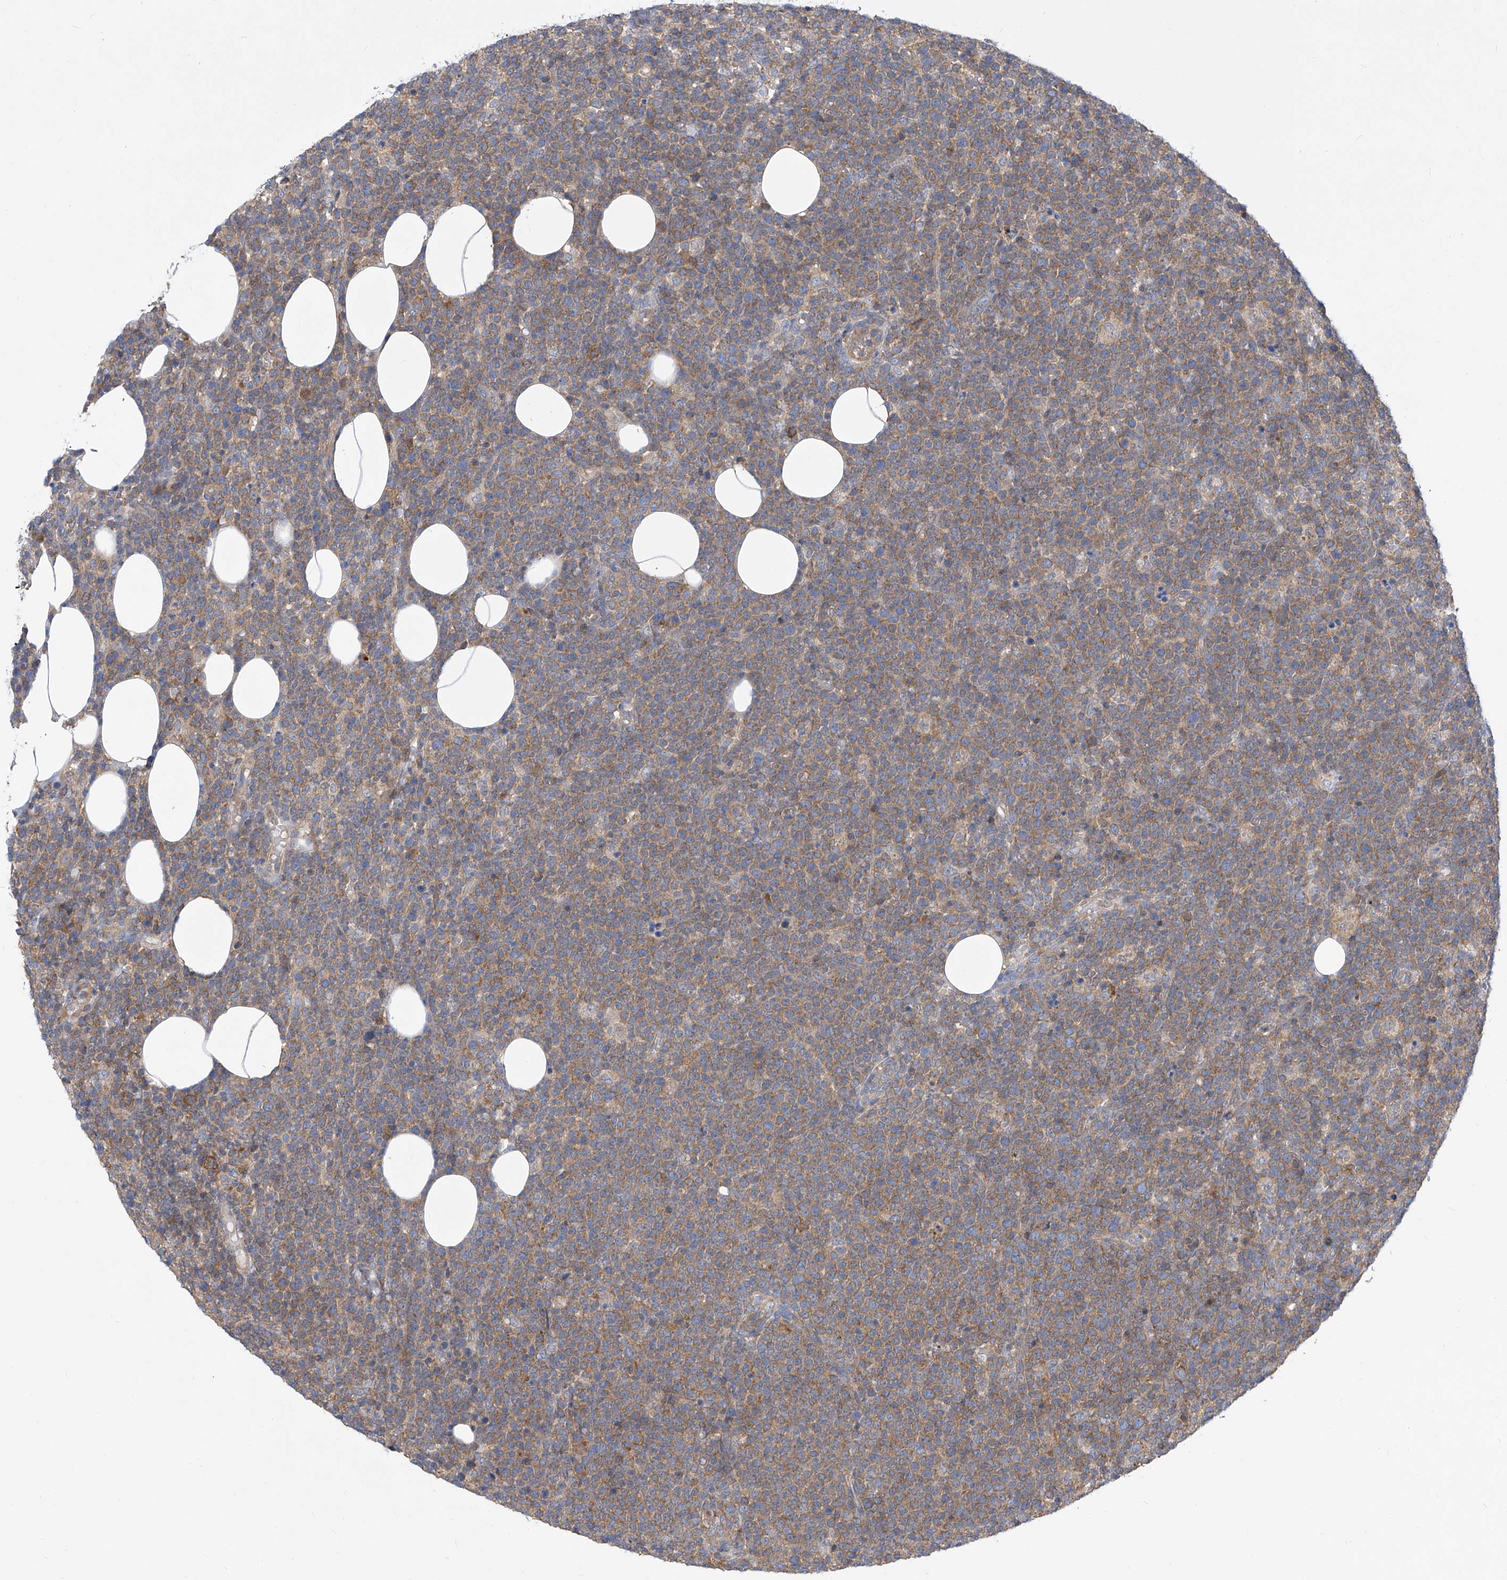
{"staining": {"intensity": "moderate", "quantity": ">75%", "location": "cytoplasmic/membranous"}, "tissue": "lymphoma", "cell_type": "Tumor cells", "image_type": "cancer", "snomed": [{"axis": "morphology", "description": "Malignant lymphoma, non-Hodgkin's type, High grade"}, {"axis": "topography", "description": "Lymph node"}], "caption": "Immunohistochemistry (IHC) of lymphoma demonstrates medium levels of moderate cytoplasmic/membranous positivity in about >75% of tumor cells.", "gene": "EIF3M", "patient": {"sex": "male", "age": 61}}